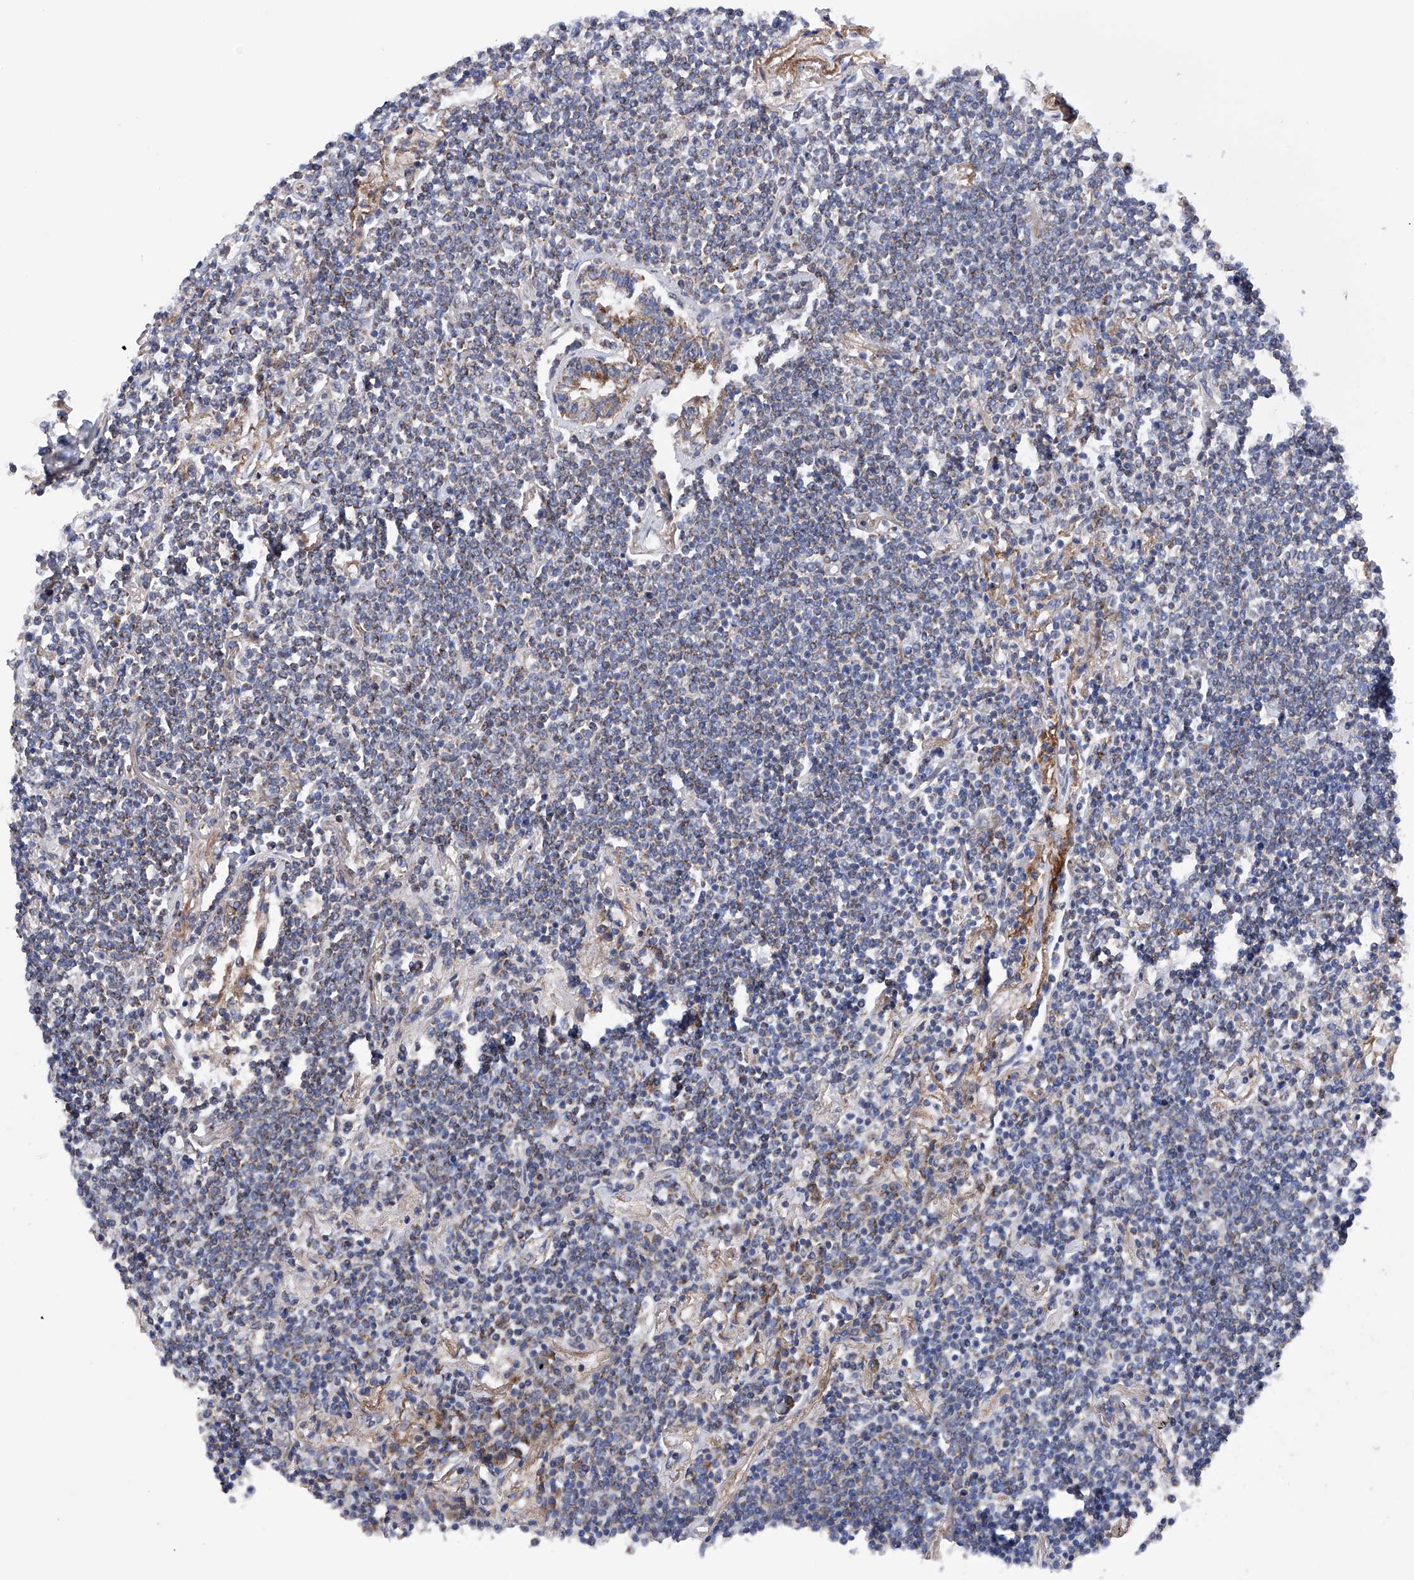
{"staining": {"intensity": "weak", "quantity": "25%-75%", "location": "cytoplasmic/membranous"}, "tissue": "lymphoma", "cell_type": "Tumor cells", "image_type": "cancer", "snomed": [{"axis": "morphology", "description": "Malignant lymphoma, non-Hodgkin's type, Low grade"}, {"axis": "topography", "description": "Lung"}], "caption": "Weak cytoplasmic/membranous protein staining is seen in about 25%-75% of tumor cells in low-grade malignant lymphoma, non-Hodgkin's type.", "gene": "EFCAB2", "patient": {"sex": "female", "age": 71}}